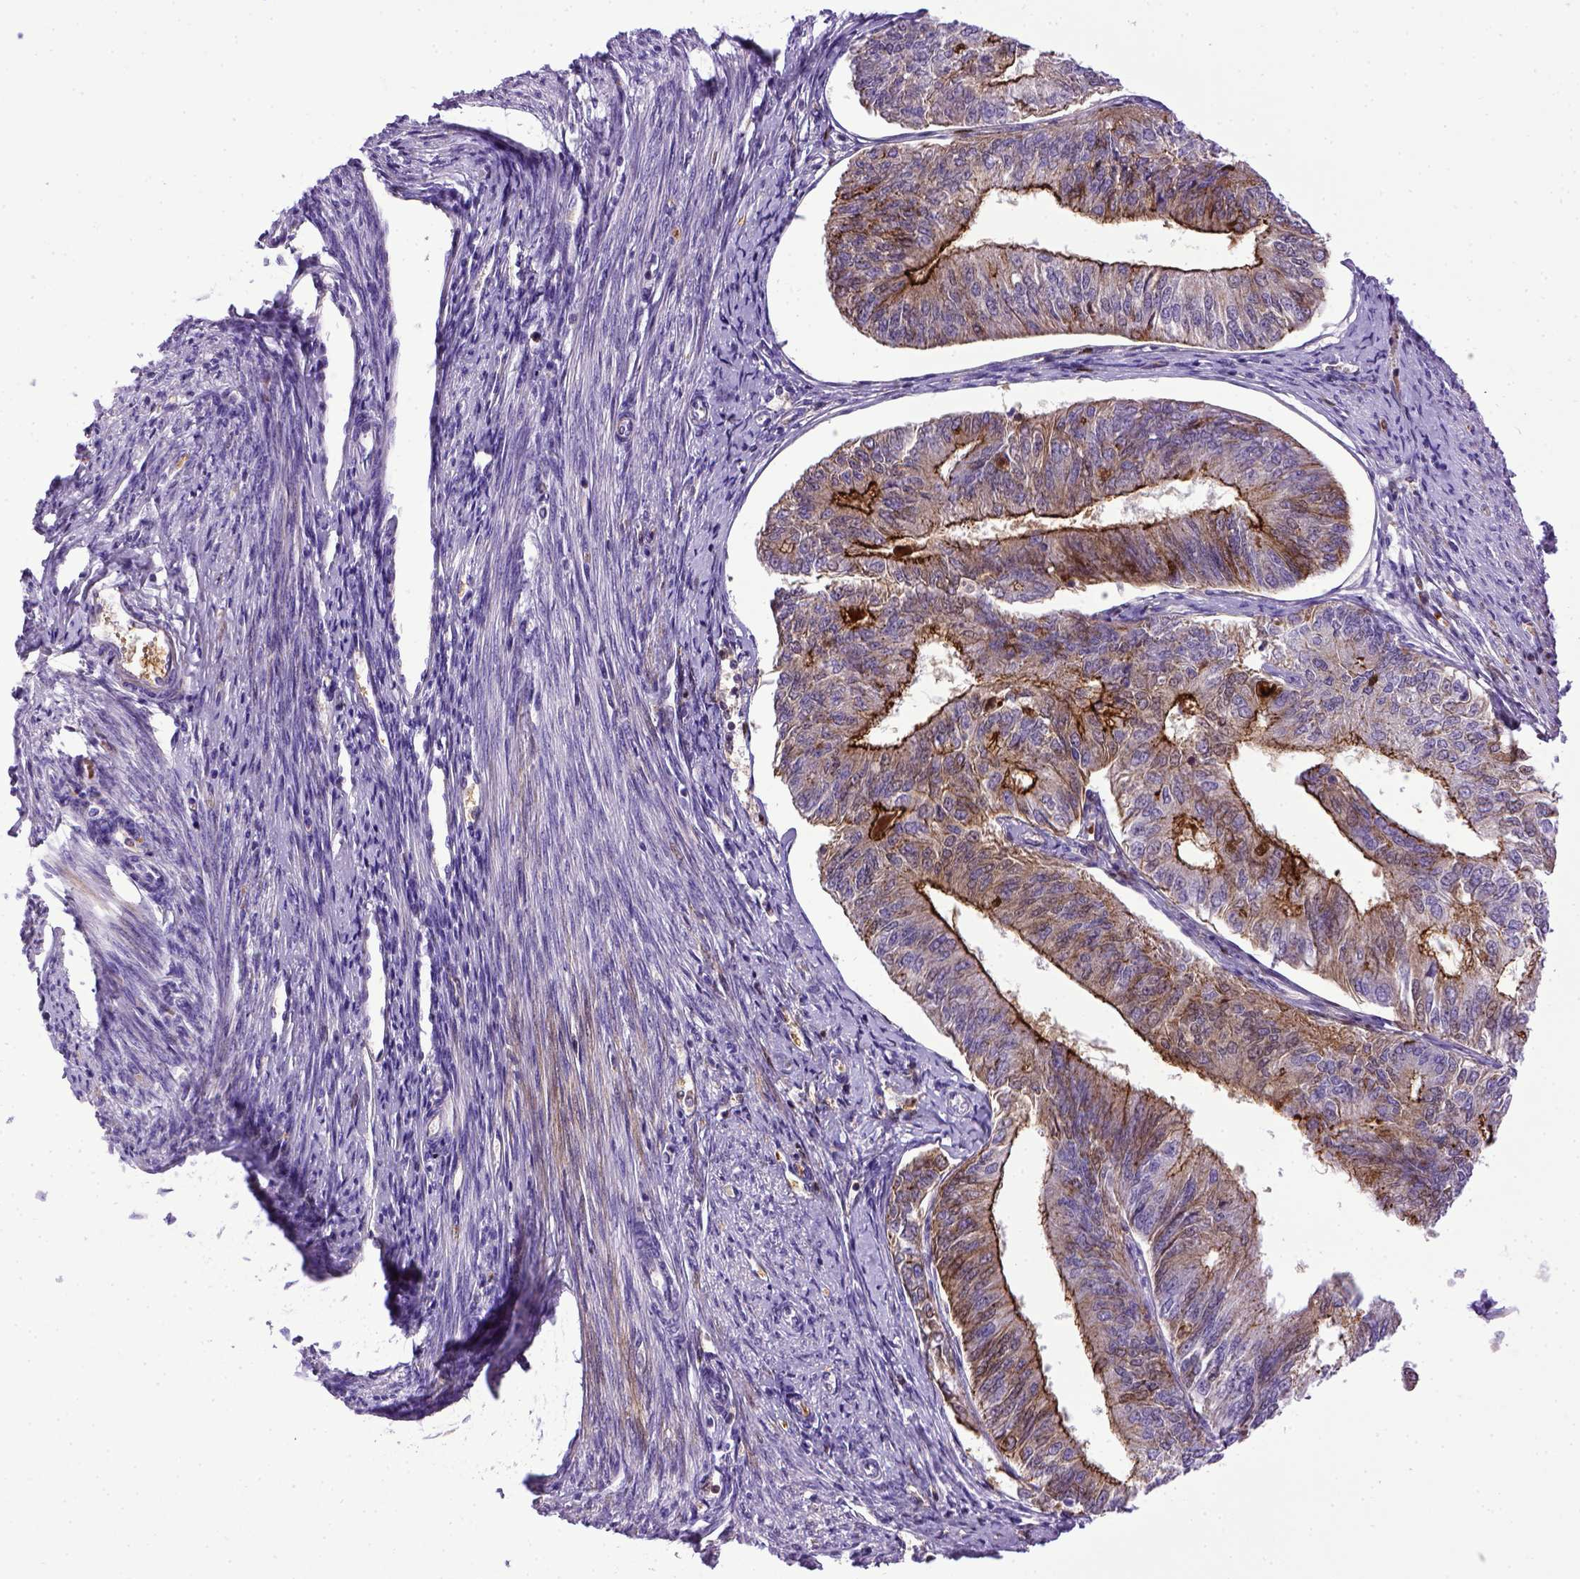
{"staining": {"intensity": "strong", "quantity": "25%-75%", "location": "cytoplasmic/membranous"}, "tissue": "endometrial cancer", "cell_type": "Tumor cells", "image_type": "cancer", "snomed": [{"axis": "morphology", "description": "Adenocarcinoma, NOS"}, {"axis": "topography", "description": "Endometrium"}], "caption": "This photomicrograph reveals endometrial adenocarcinoma stained with immunohistochemistry (IHC) to label a protein in brown. The cytoplasmic/membranous of tumor cells show strong positivity for the protein. Nuclei are counter-stained blue.", "gene": "CDH1", "patient": {"sex": "female", "age": 58}}